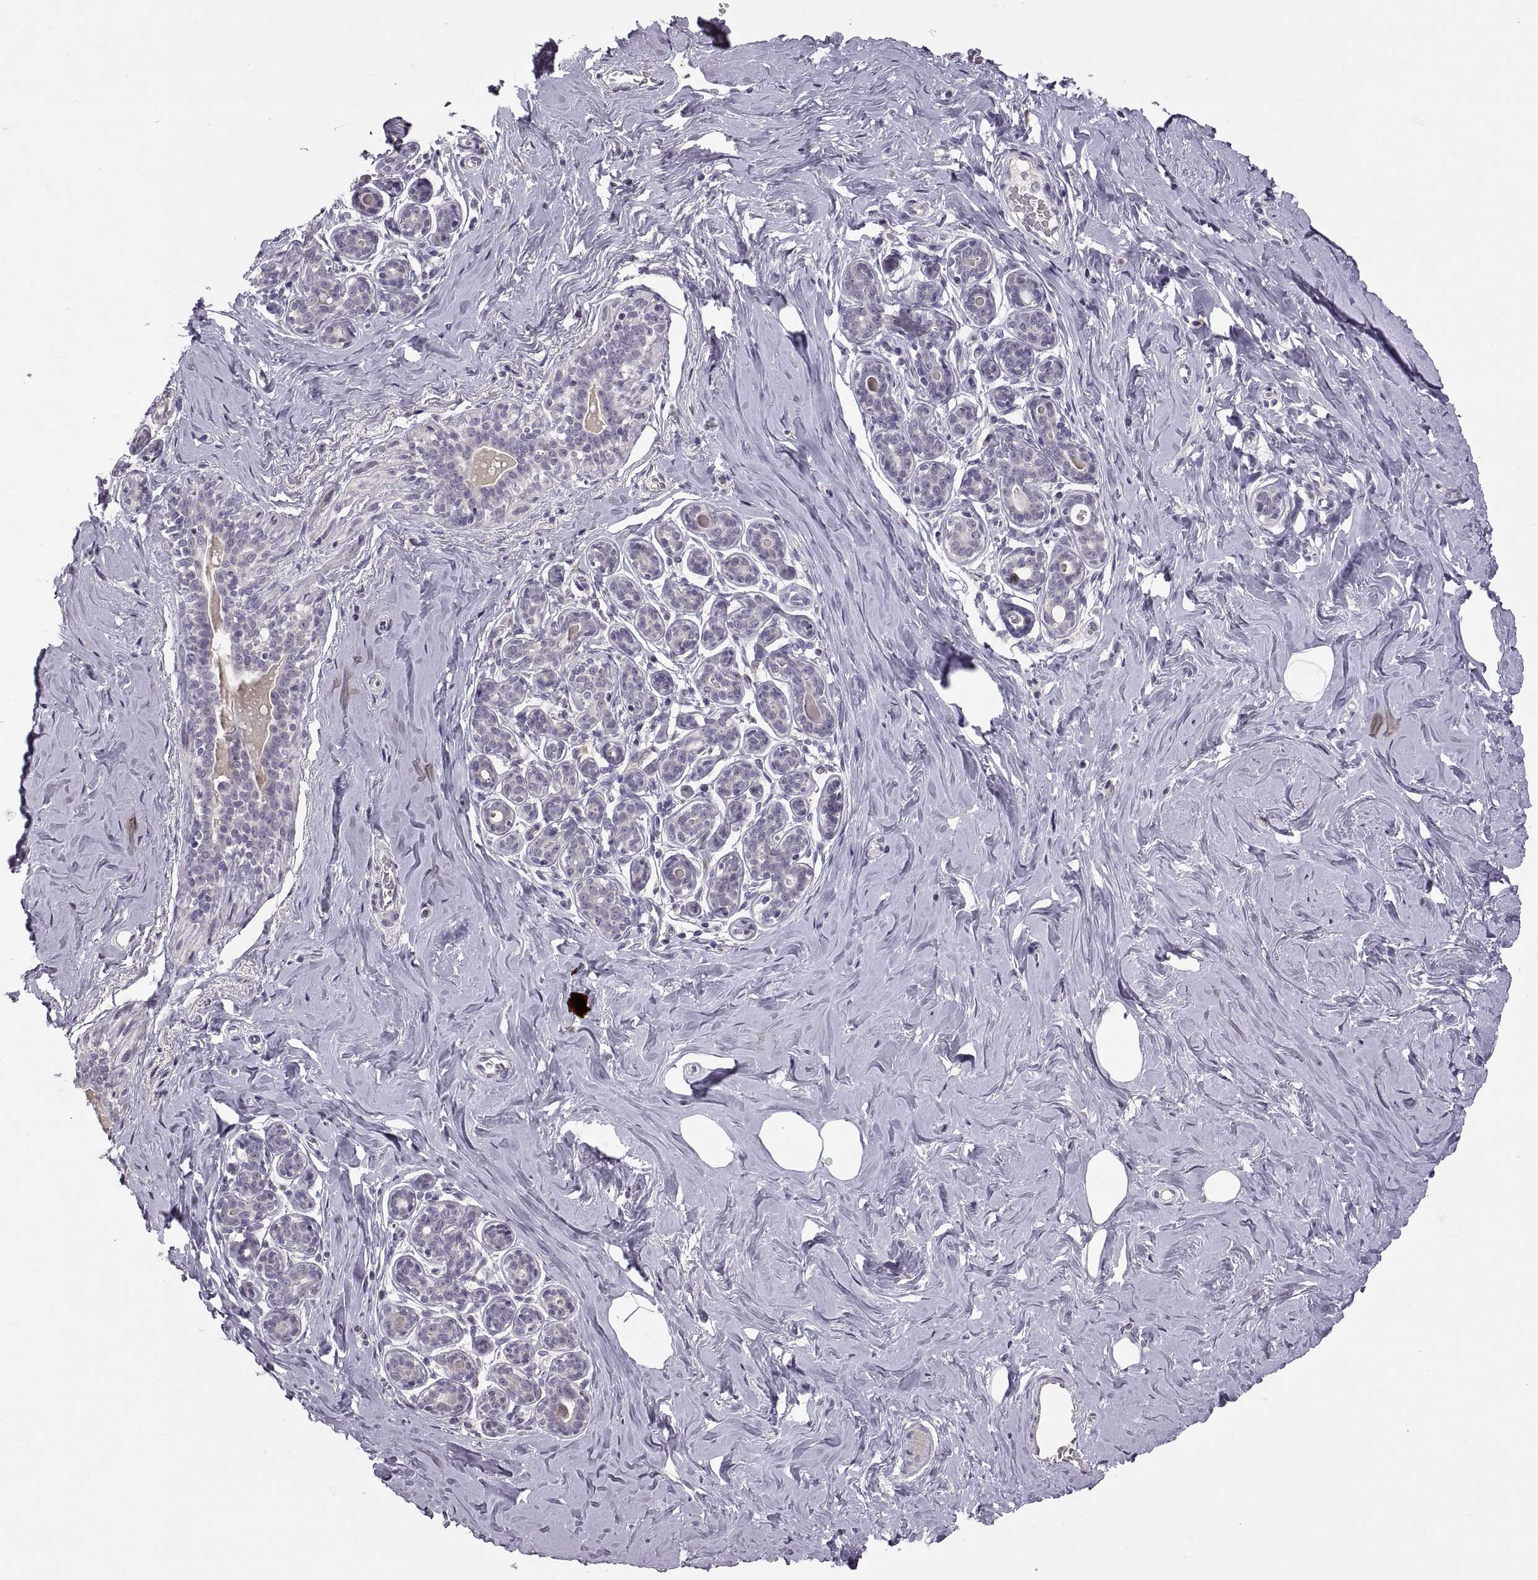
{"staining": {"intensity": "negative", "quantity": "none", "location": "none"}, "tissue": "breast", "cell_type": "Adipocytes", "image_type": "normal", "snomed": [{"axis": "morphology", "description": "Normal tissue, NOS"}, {"axis": "topography", "description": "Skin"}, {"axis": "topography", "description": "Breast"}], "caption": "Adipocytes show no significant expression in benign breast. (DAB immunohistochemistry (IHC), high magnification).", "gene": "CDH2", "patient": {"sex": "female", "age": 43}}